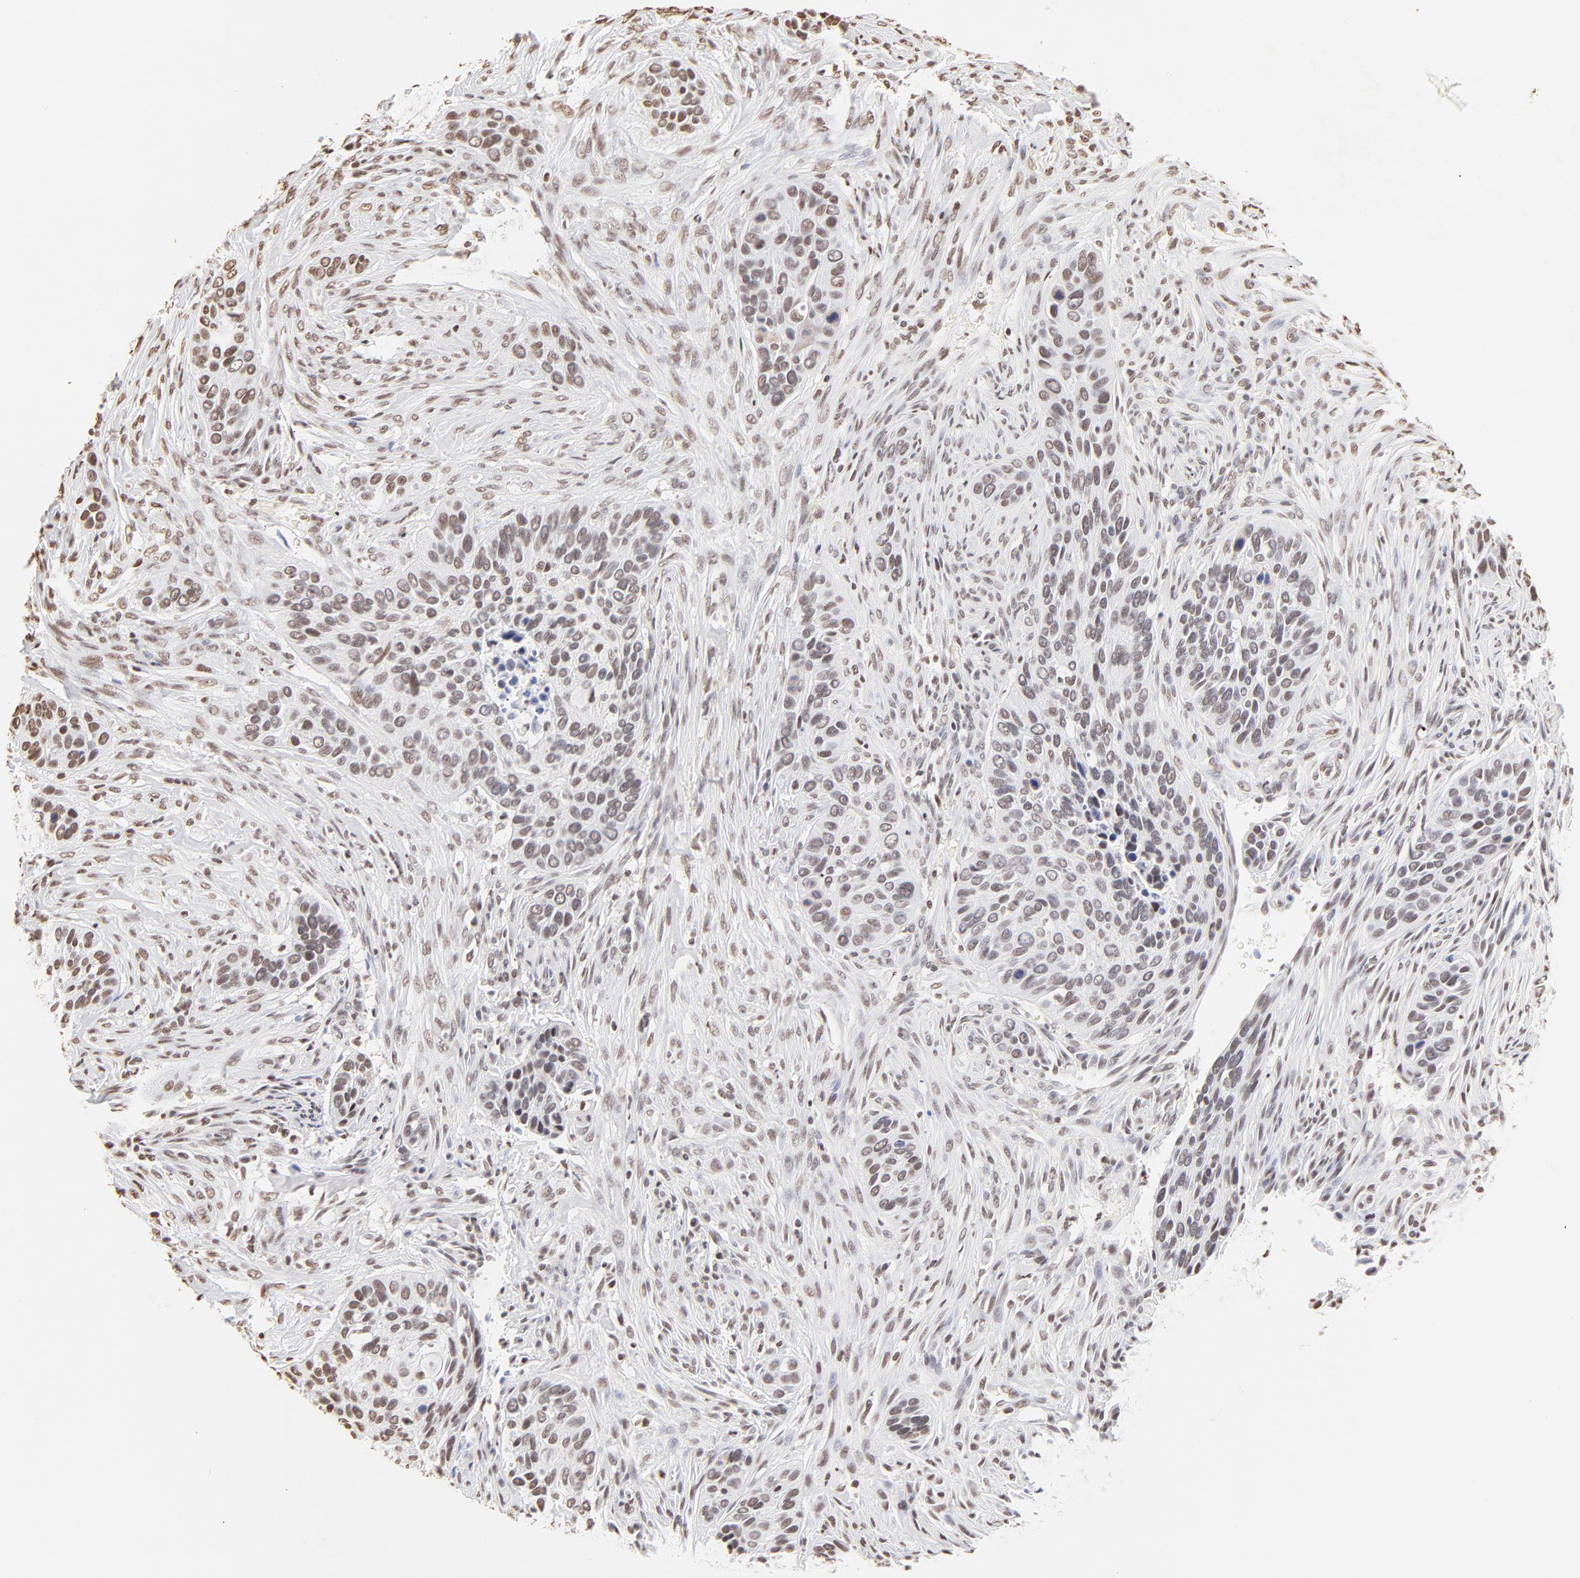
{"staining": {"intensity": "moderate", "quantity": "<25%", "location": "nuclear"}, "tissue": "cervical cancer", "cell_type": "Tumor cells", "image_type": "cancer", "snomed": [{"axis": "morphology", "description": "Adenocarcinoma, NOS"}, {"axis": "topography", "description": "Cervix"}], "caption": "Tumor cells exhibit moderate nuclear expression in about <25% of cells in cervical cancer.", "gene": "ZNF540", "patient": {"sex": "female", "age": 29}}